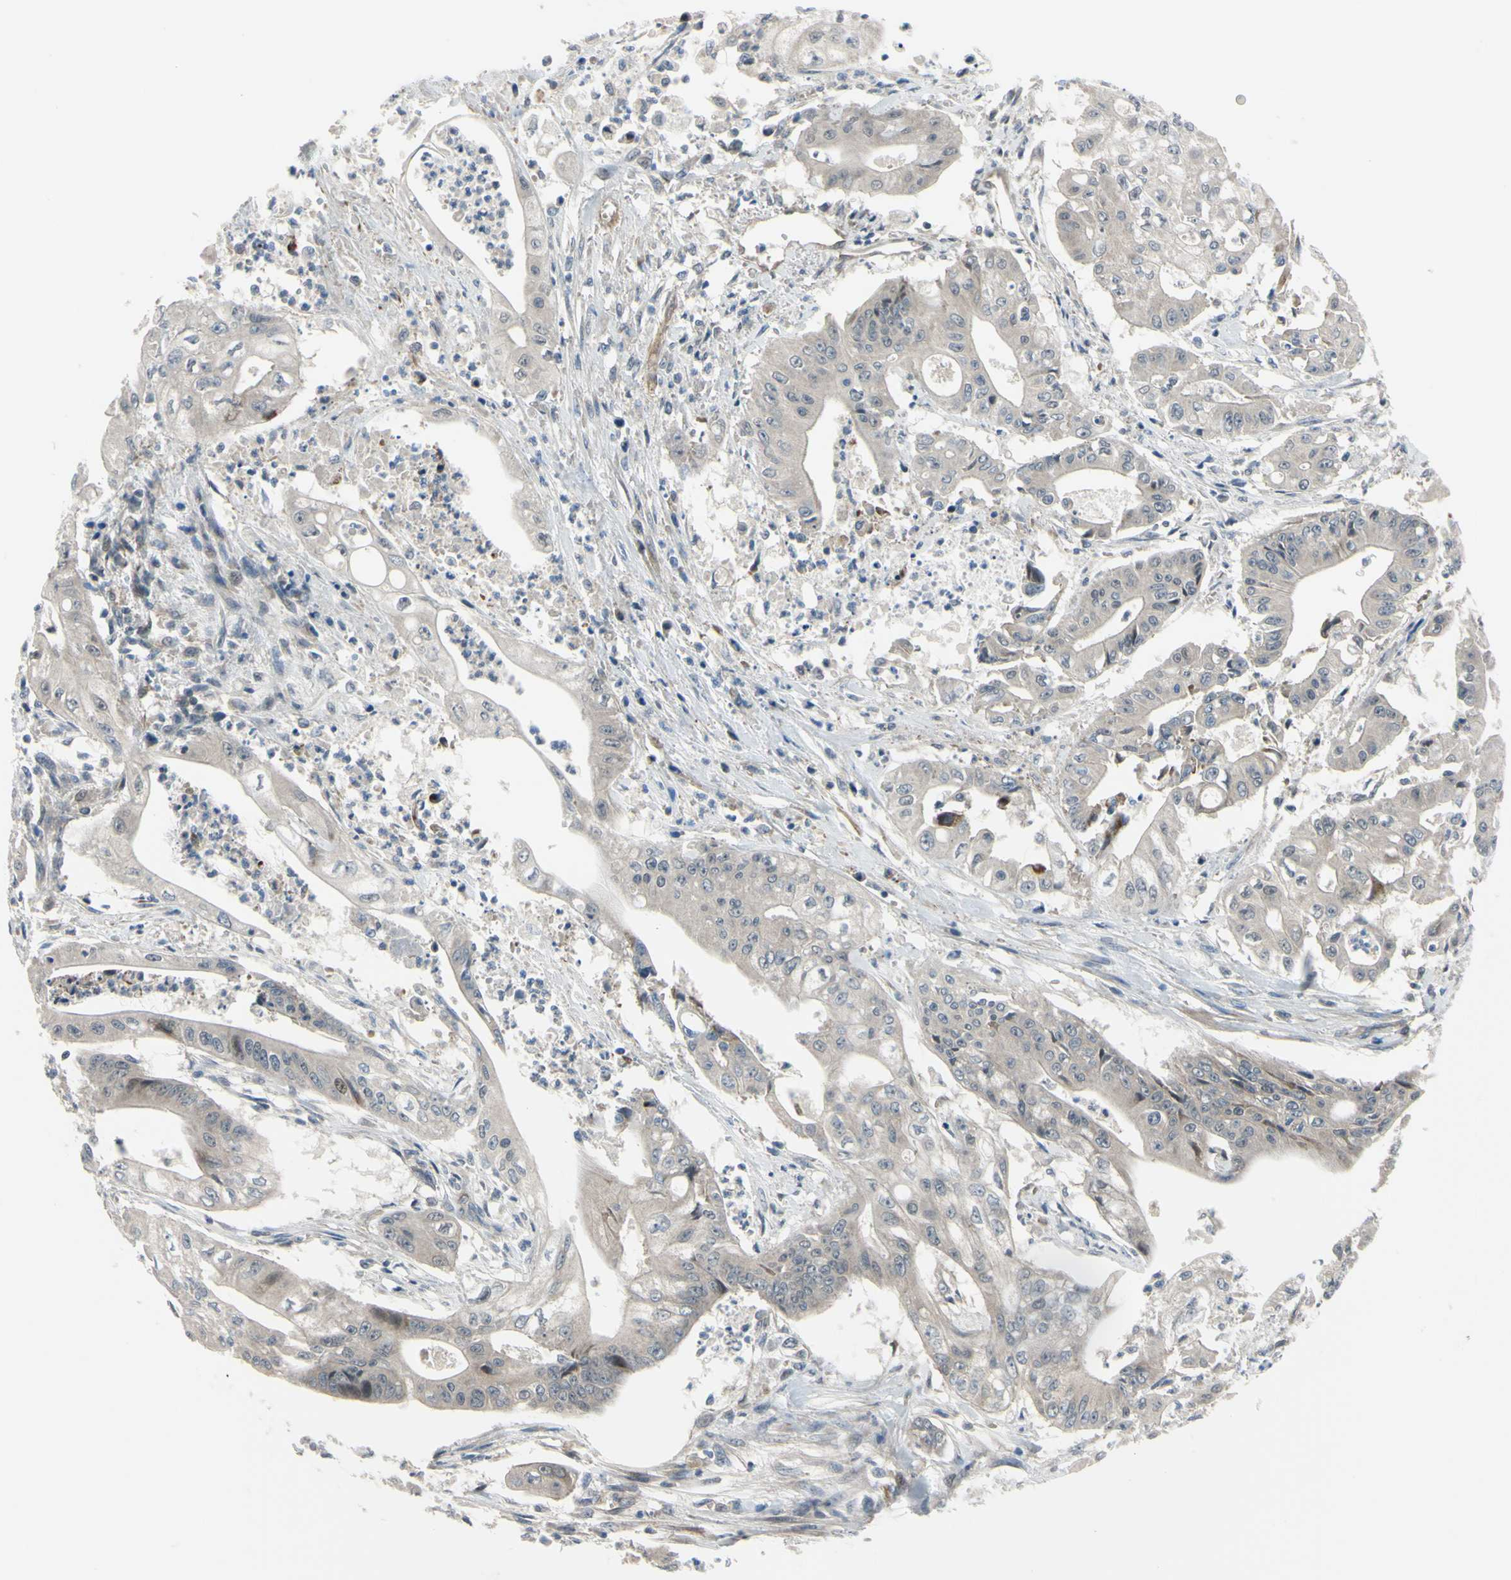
{"staining": {"intensity": "negative", "quantity": "none", "location": "none"}, "tissue": "pancreatic cancer", "cell_type": "Tumor cells", "image_type": "cancer", "snomed": [{"axis": "morphology", "description": "Normal tissue, NOS"}, {"axis": "topography", "description": "Lymph node"}], "caption": "Immunohistochemistry photomicrograph of neoplastic tissue: pancreatic cancer stained with DAB shows no significant protein expression in tumor cells.", "gene": "COMMD9", "patient": {"sex": "male", "age": 62}}